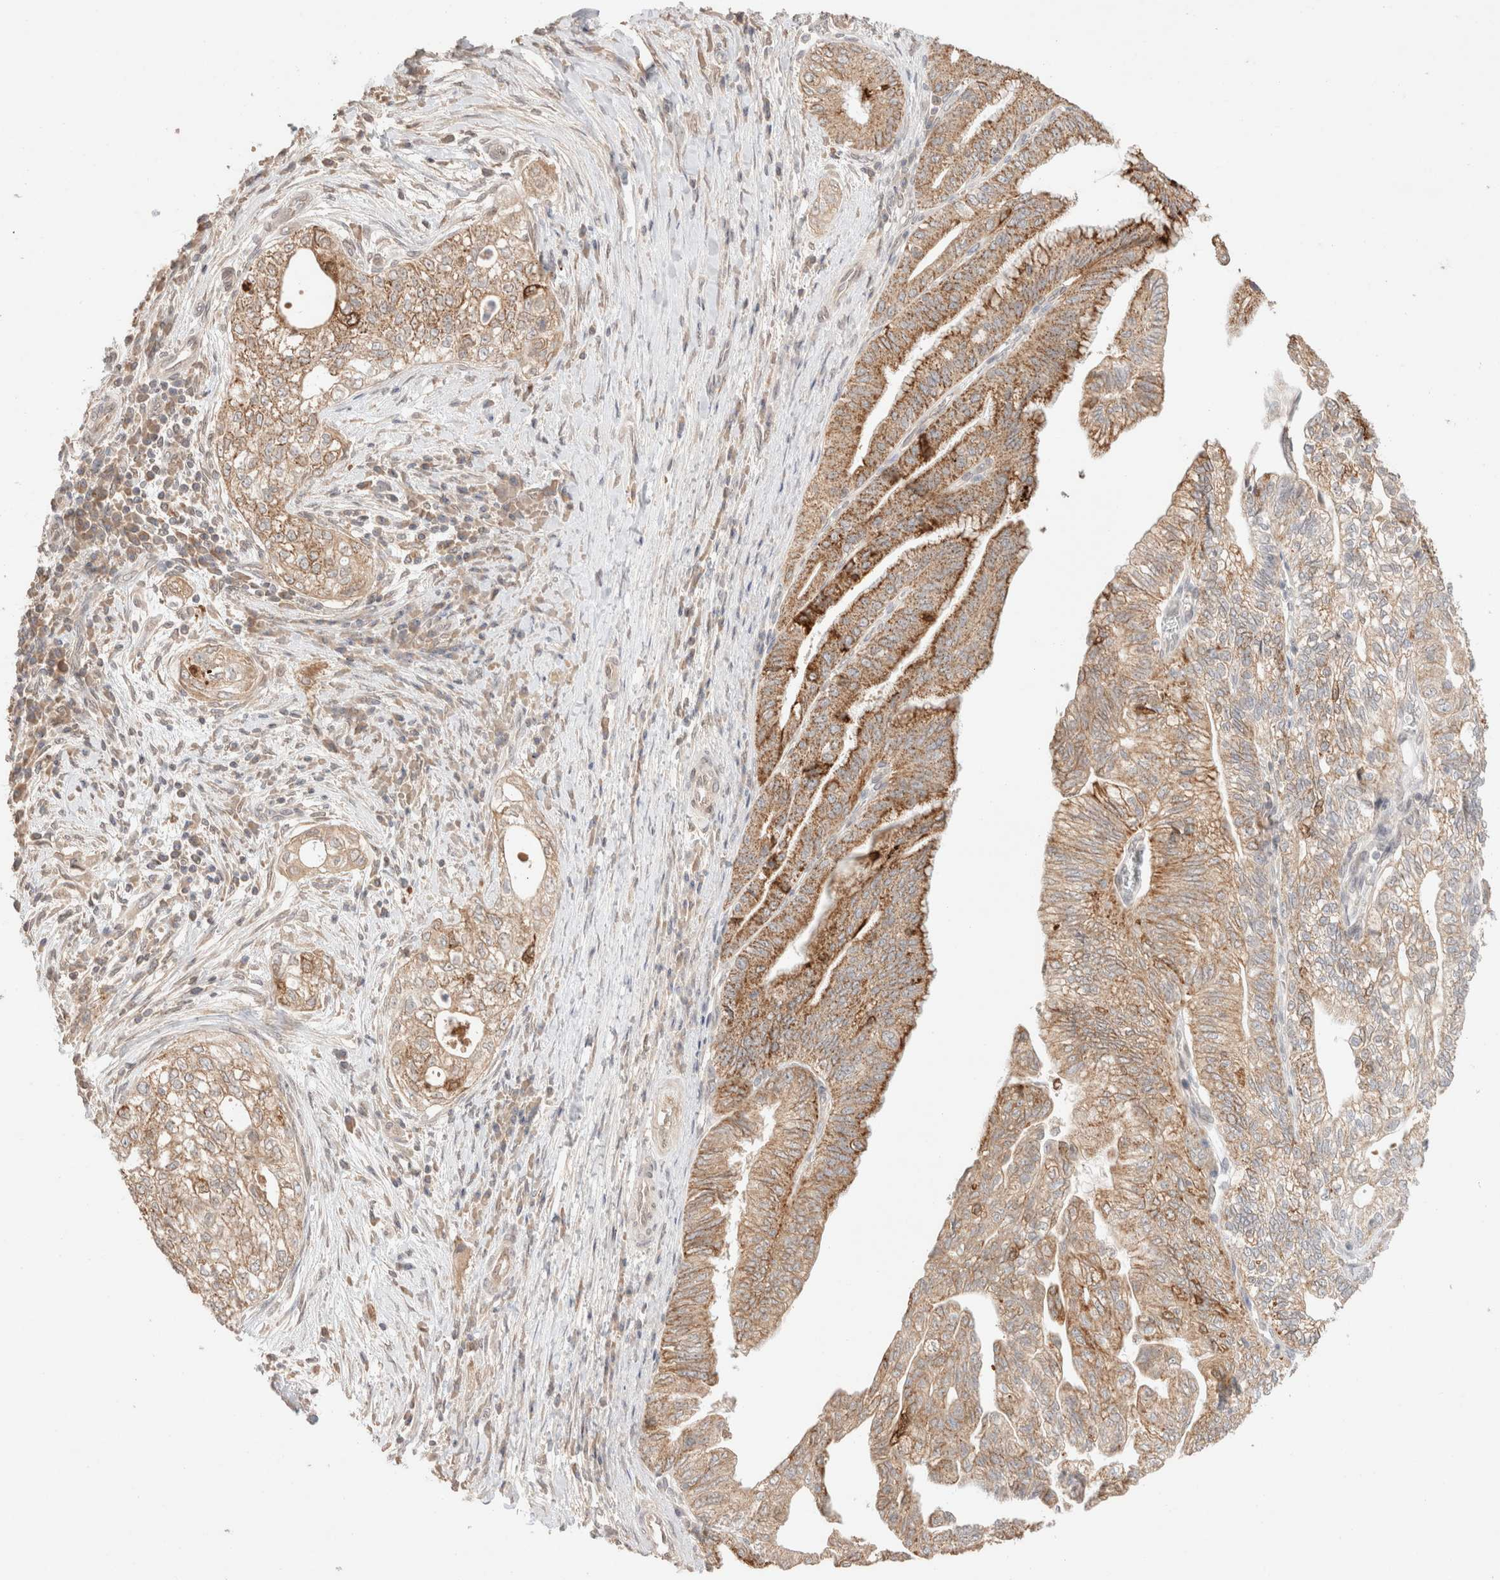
{"staining": {"intensity": "moderate", "quantity": ">75%", "location": "cytoplasmic/membranous"}, "tissue": "pancreatic cancer", "cell_type": "Tumor cells", "image_type": "cancer", "snomed": [{"axis": "morphology", "description": "Adenocarcinoma, NOS"}, {"axis": "topography", "description": "Pancreas"}], "caption": "A micrograph of human pancreatic cancer (adenocarcinoma) stained for a protein reveals moderate cytoplasmic/membranous brown staining in tumor cells. (DAB (3,3'-diaminobenzidine) = brown stain, brightfield microscopy at high magnification).", "gene": "TRIM41", "patient": {"sex": "male", "age": 72}}